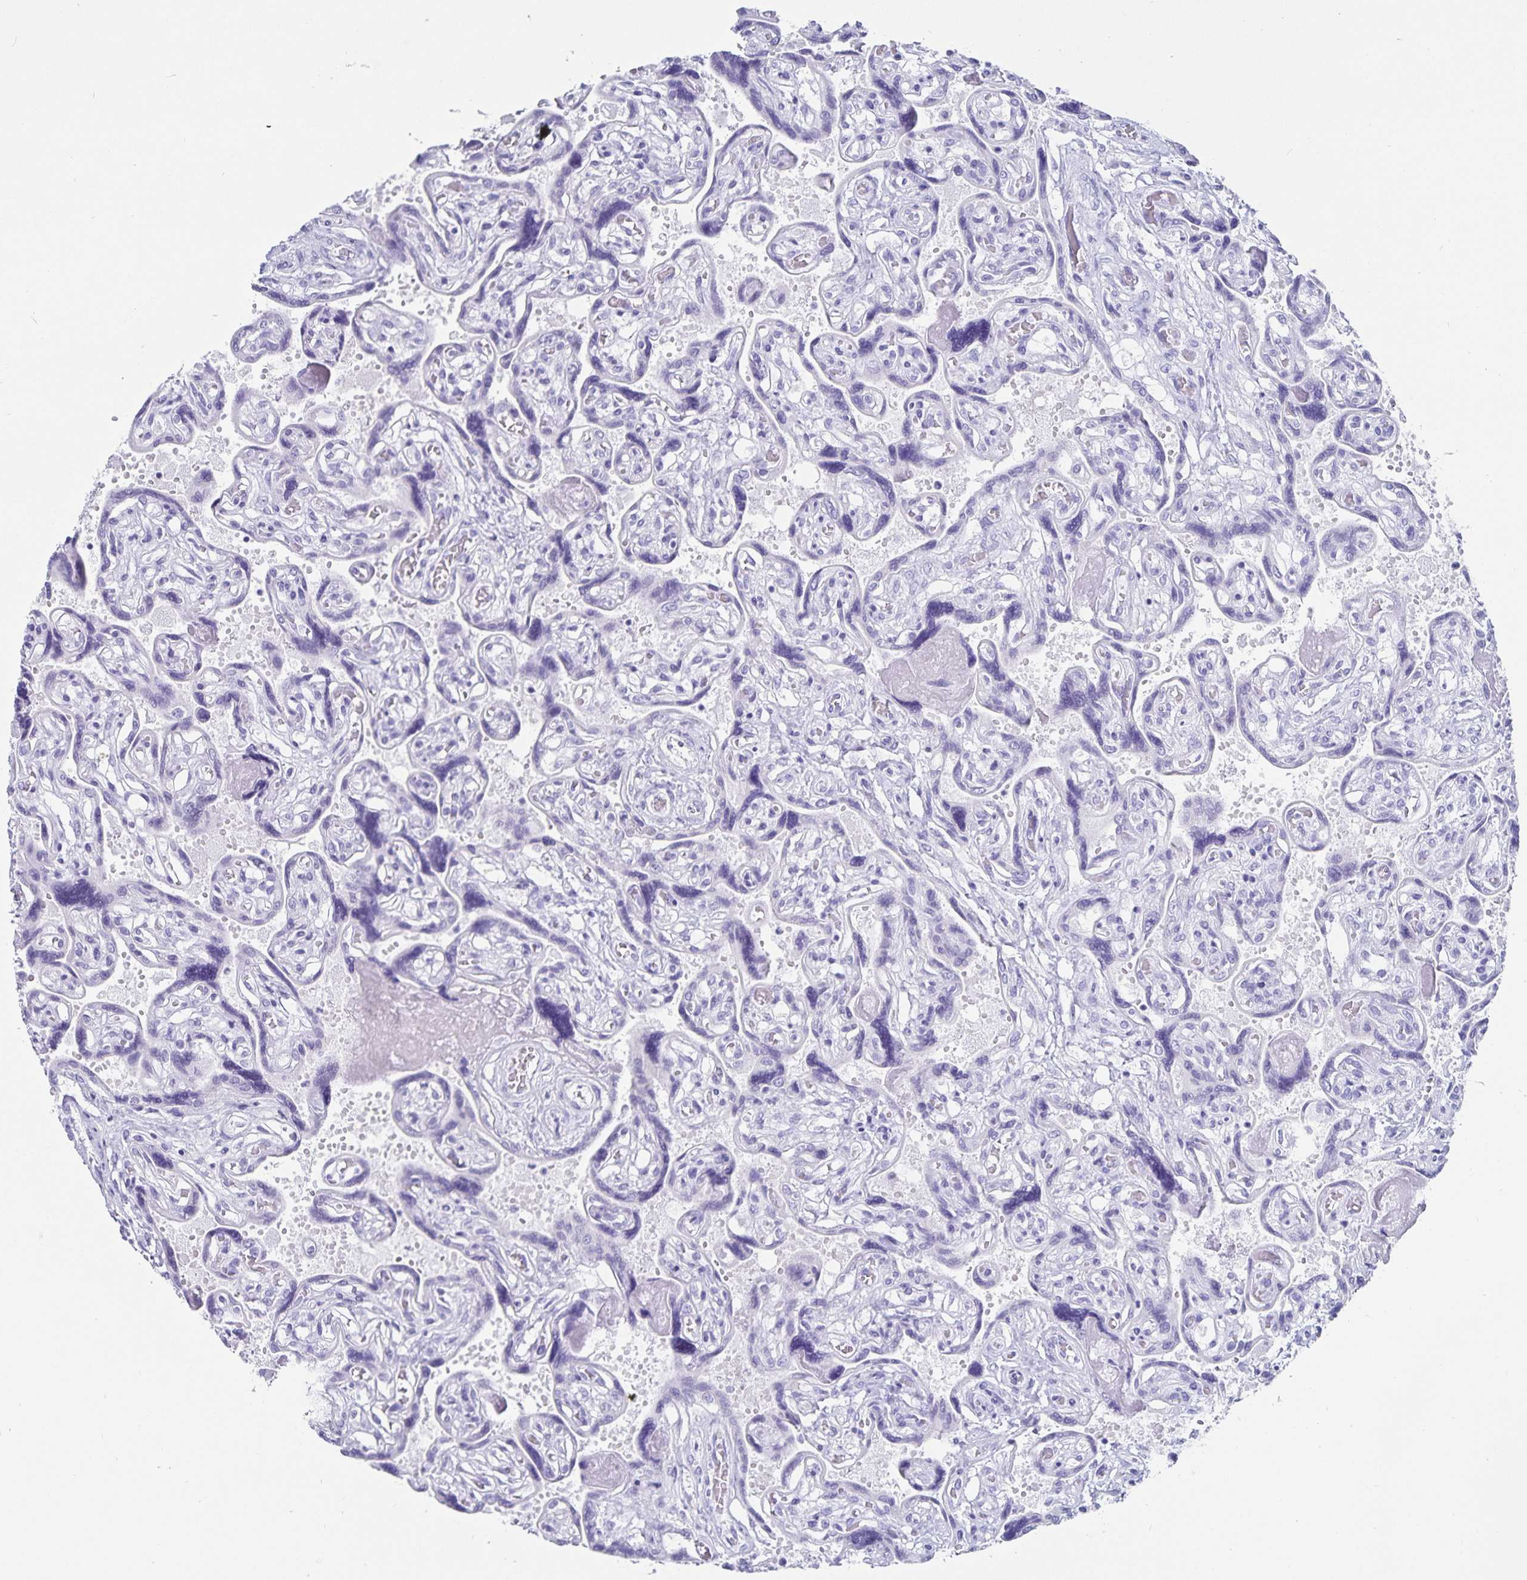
{"staining": {"intensity": "negative", "quantity": "none", "location": "none"}, "tissue": "placenta", "cell_type": "Decidual cells", "image_type": "normal", "snomed": [{"axis": "morphology", "description": "Normal tissue, NOS"}, {"axis": "topography", "description": "Placenta"}], "caption": "Unremarkable placenta was stained to show a protein in brown. There is no significant positivity in decidual cells.", "gene": "C19orf73", "patient": {"sex": "female", "age": 32}}